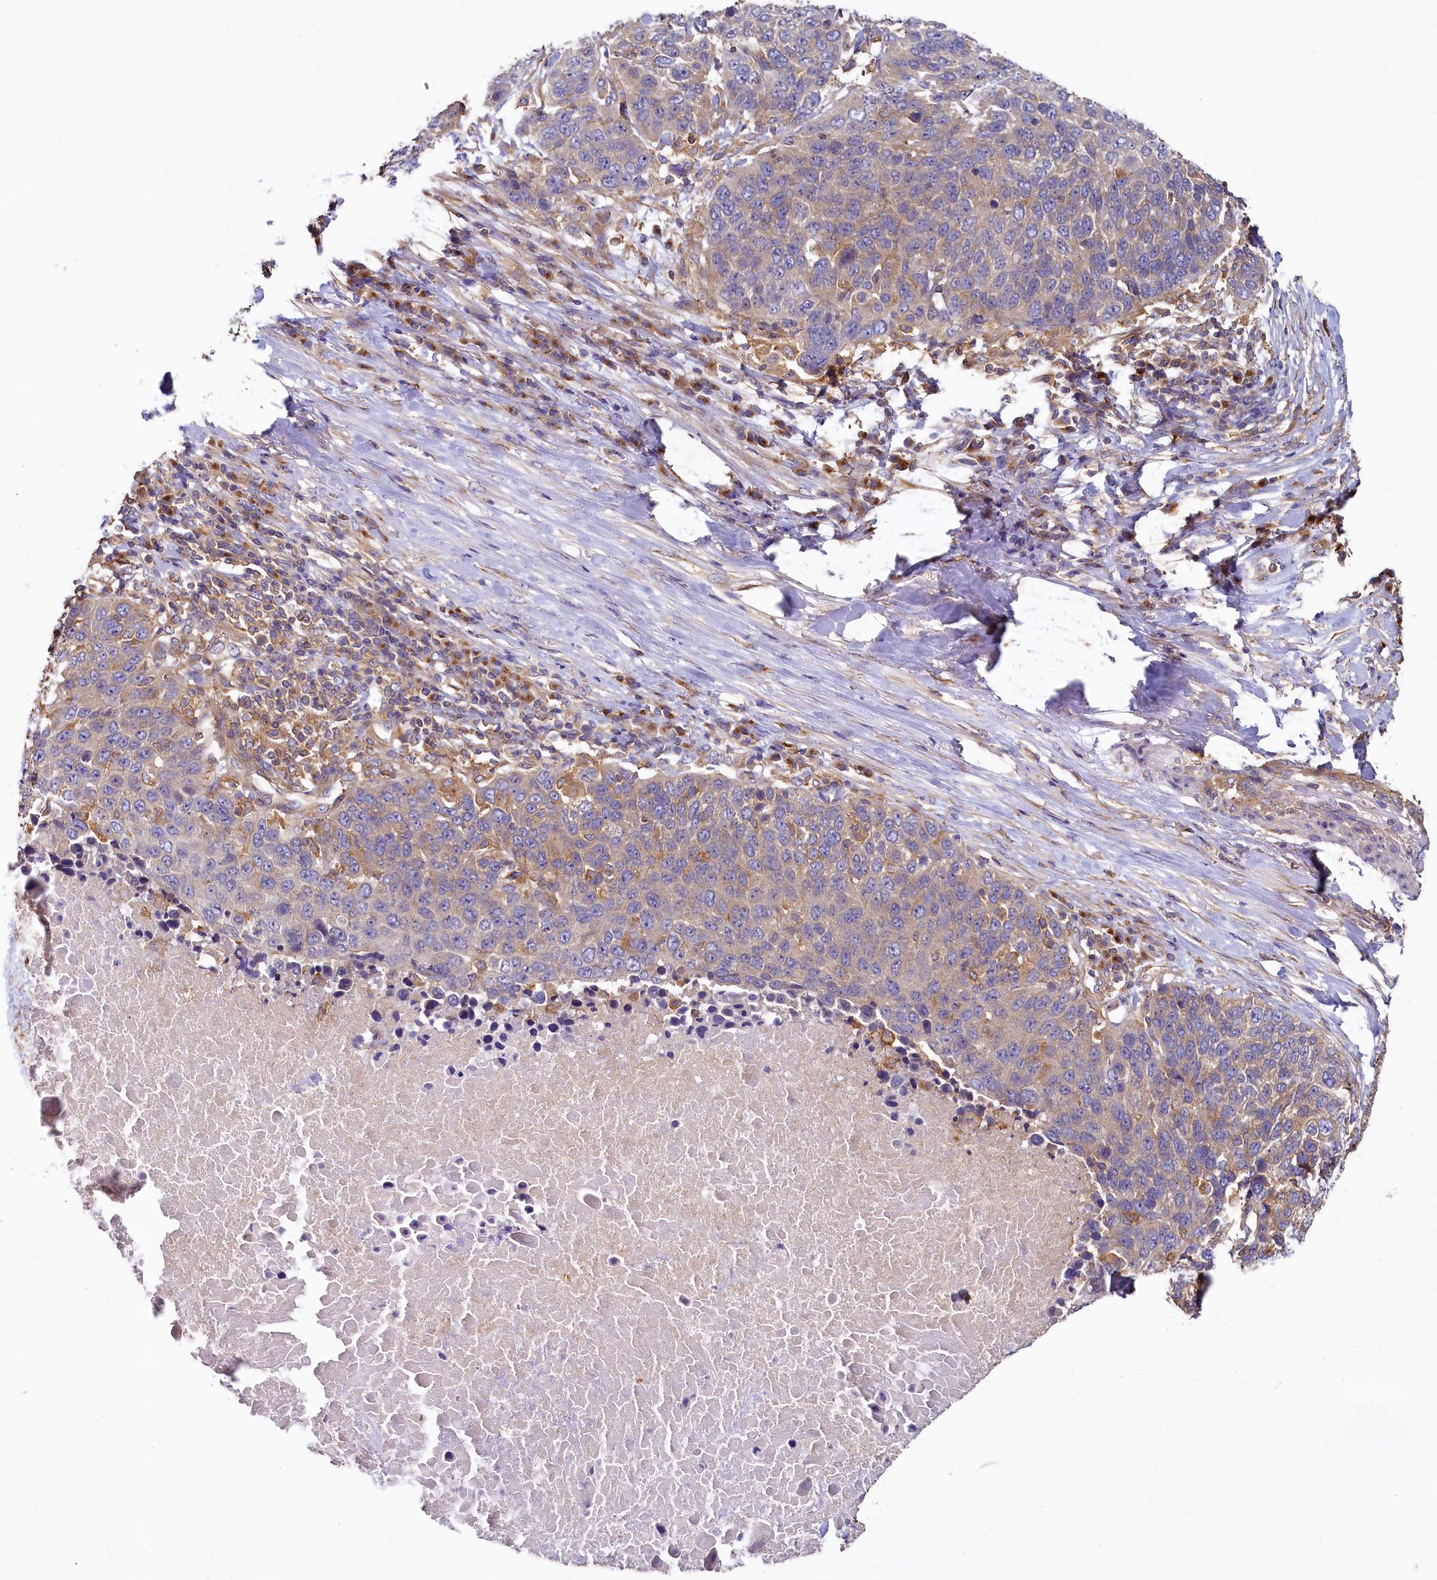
{"staining": {"intensity": "weak", "quantity": "<25%", "location": "cytoplasmic/membranous"}, "tissue": "lung cancer", "cell_type": "Tumor cells", "image_type": "cancer", "snomed": [{"axis": "morphology", "description": "Normal tissue, NOS"}, {"axis": "morphology", "description": "Squamous cell carcinoma, NOS"}, {"axis": "topography", "description": "Lymph node"}, {"axis": "topography", "description": "Lung"}], "caption": "This is a photomicrograph of IHC staining of lung cancer, which shows no staining in tumor cells.", "gene": "PPIP5K1", "patient": {"sex": "male", "age": 66}}